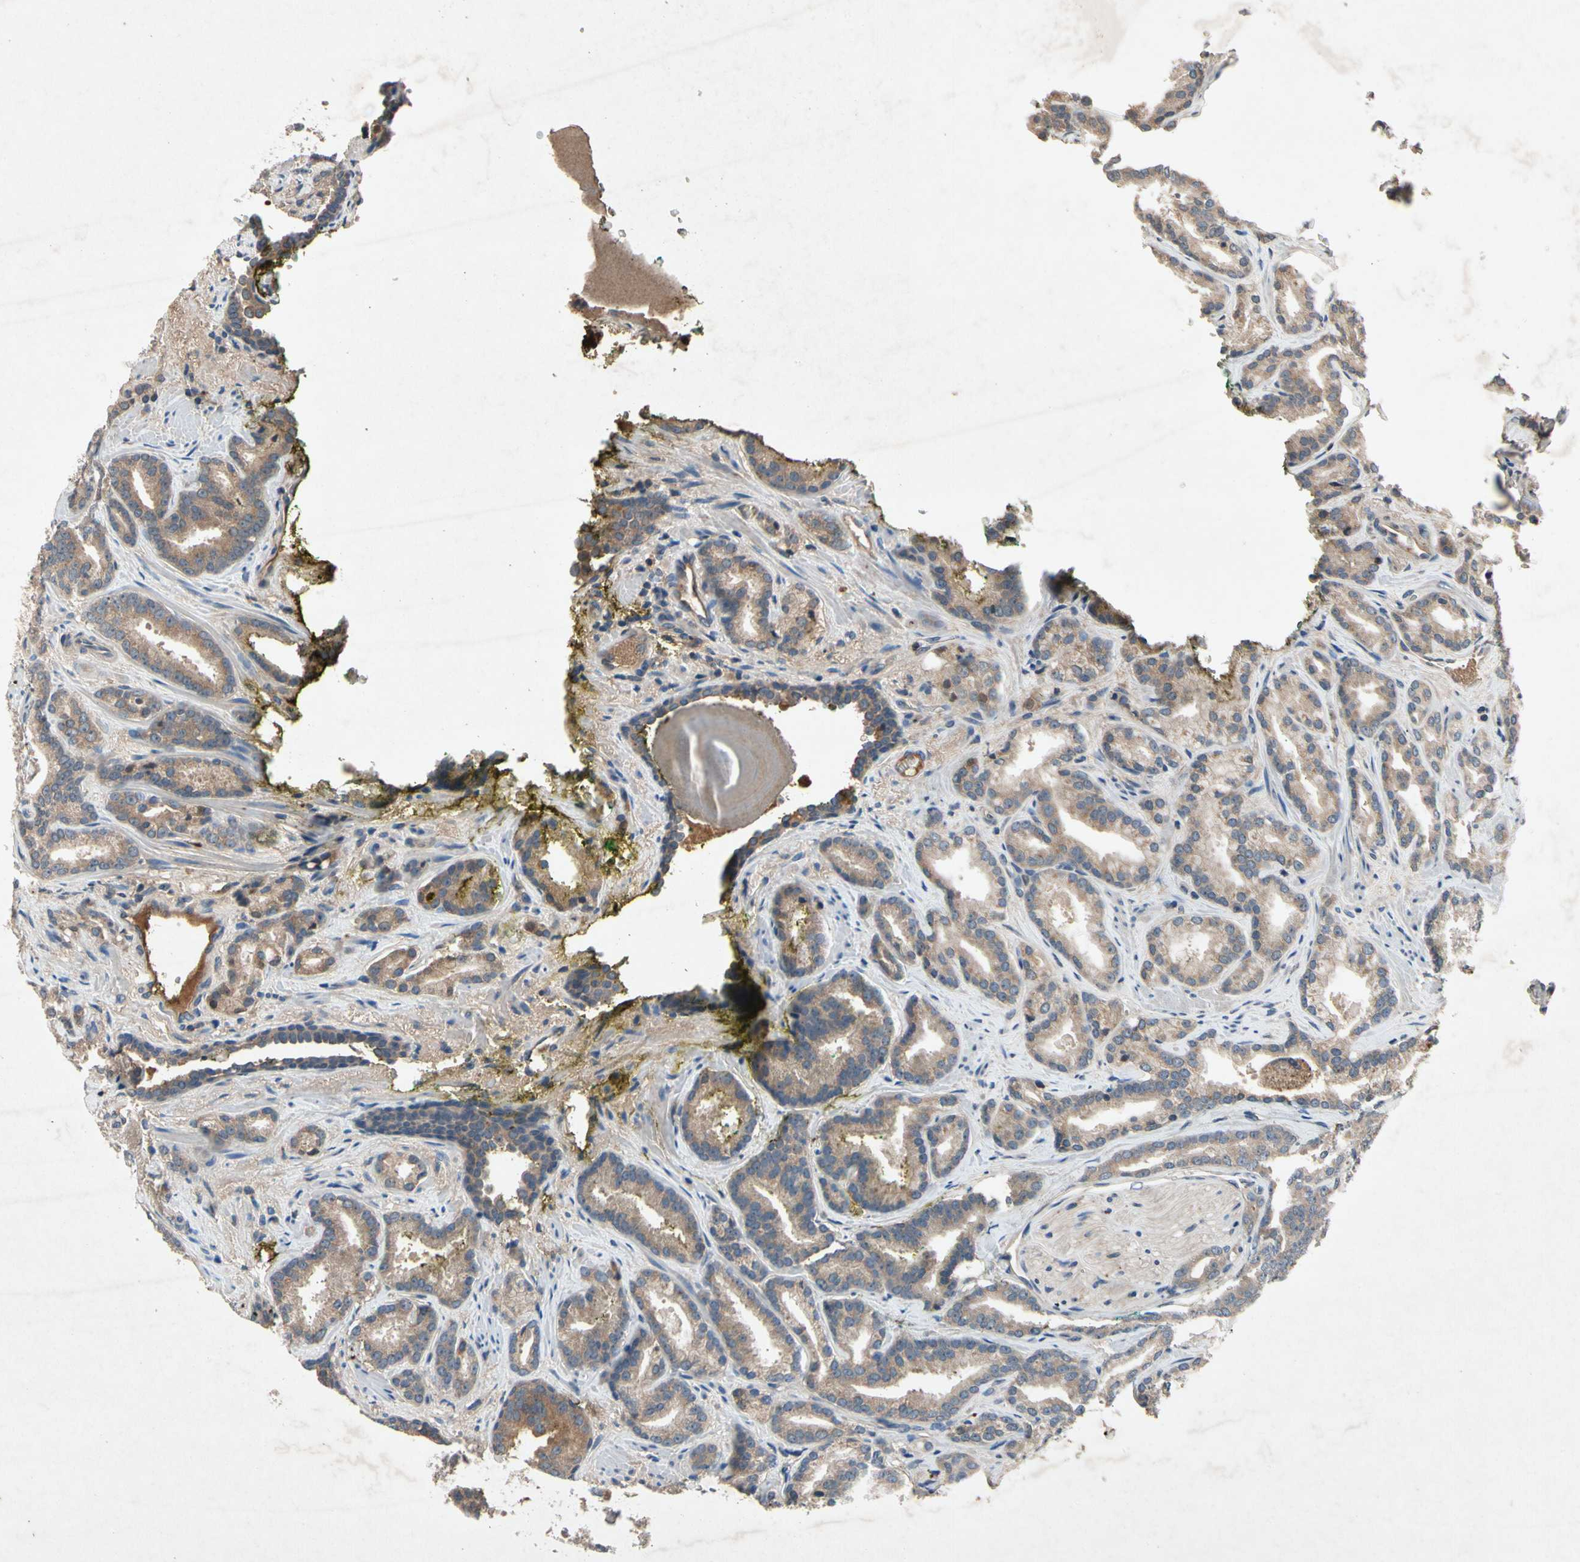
{"staining": {"intensity": "weak", "quantity": ">75%", "location": "cytoplasmic/membranous"}, "tissue": "prostate cancer", "cell_type": "Tumor cells", "image_type": "cancer", "snomed": [{"axis": "morphology", "description": "Adenocarcinoma, Low grade"}, {"axis": "topography", "description": "Prostate"}], "caption": "Immunohistochemical staining of human low-grade adenocarcinoma (prostate) exhibits weak cytoplasmic/membranous protein positivity in approximately >75% of tumor cells.", "gene": "IL1RL1", "patient": {"sex": "male", "age": 63}}